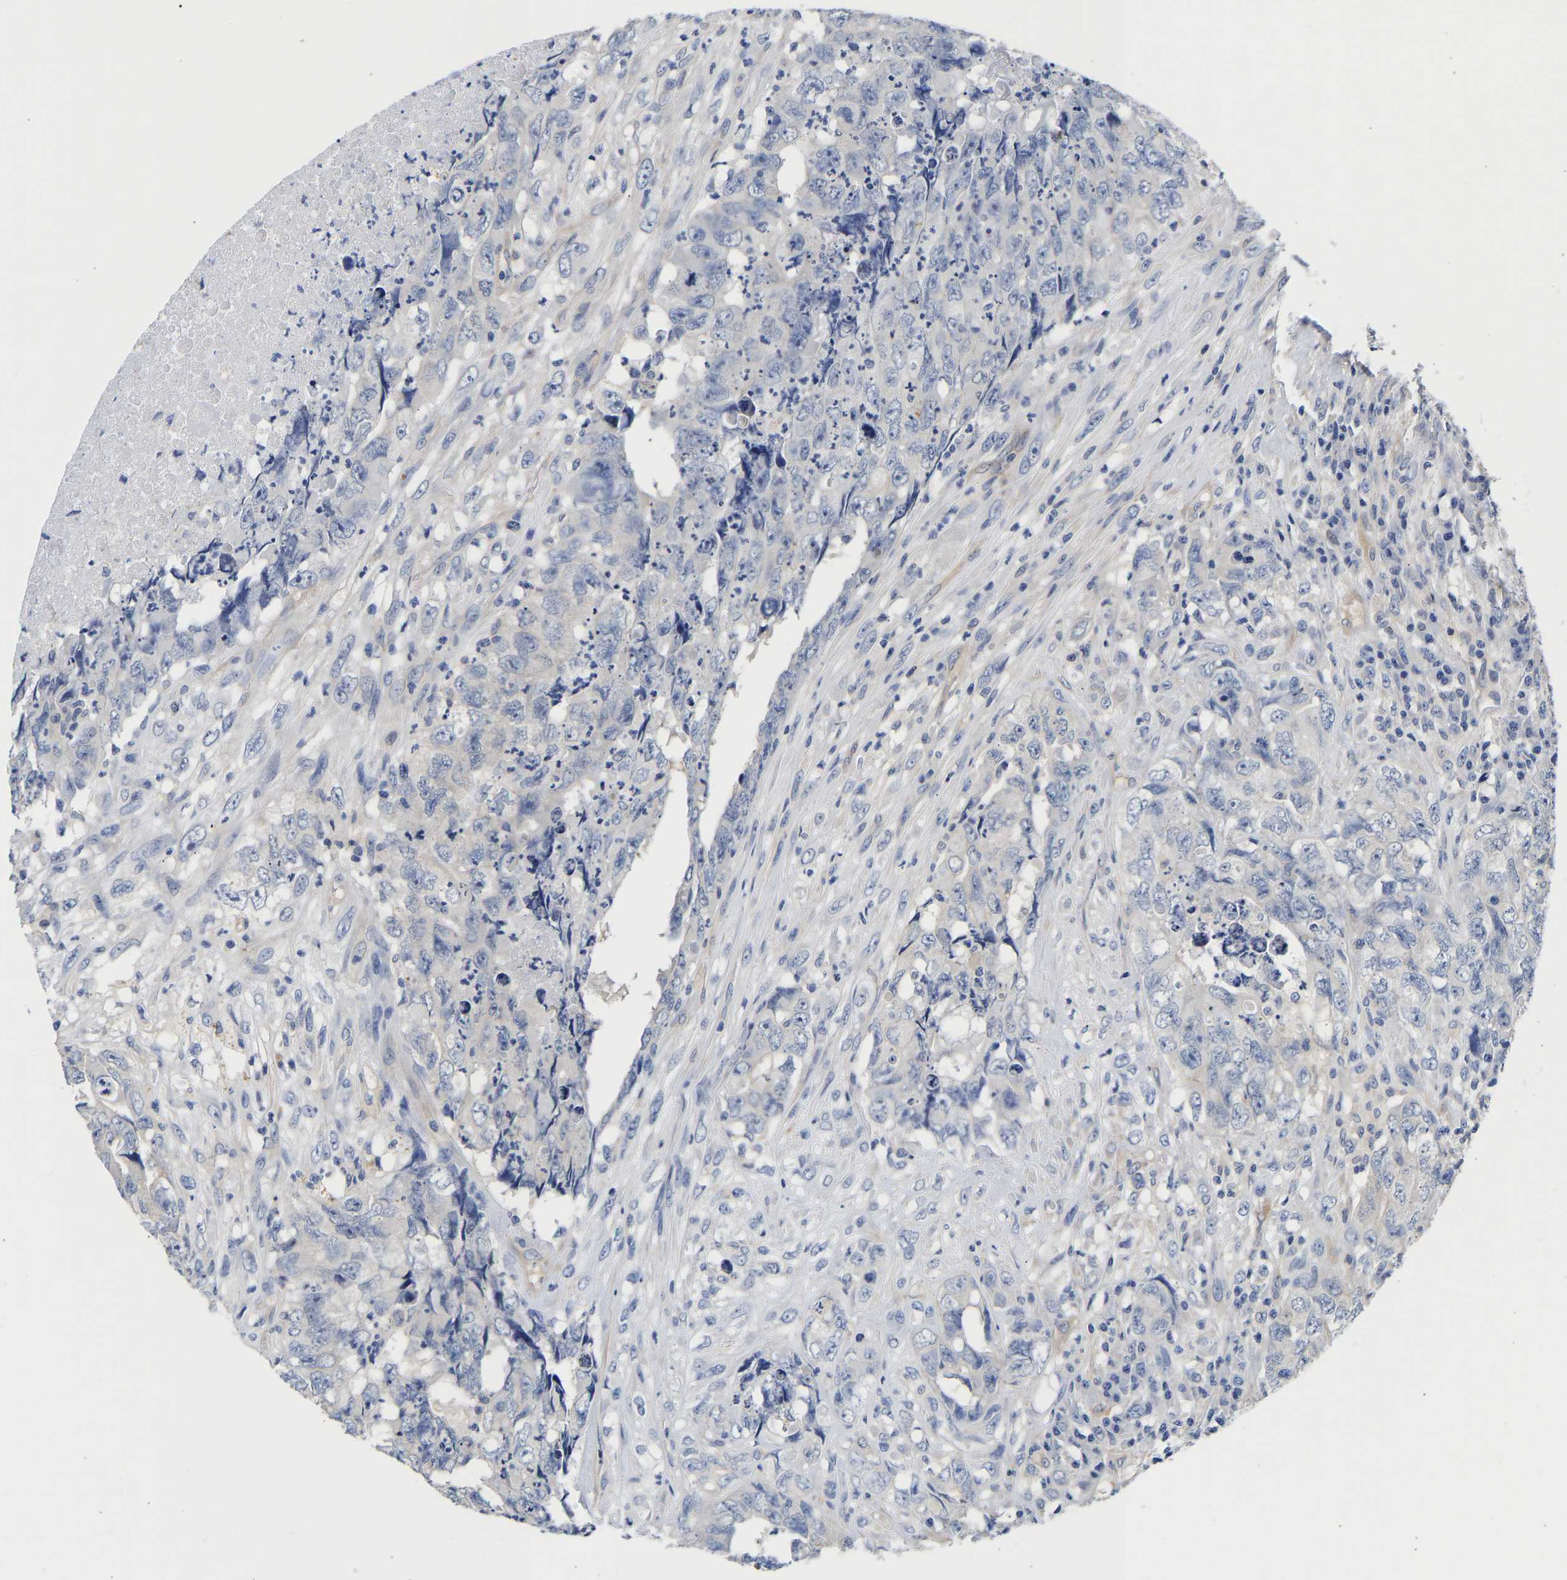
{"staining": {"intensity": "negative", "quantity": "none", "location": "none"}, "tissue": "testis cancer", "cell_type": "Tumor cells", "image_type": "cancer", "snomed": [{"axis": "morphology", "description": "Carcinoma, Embryonal, NOS"}, {"axis": "topography", "description": "Testis"}], "caption": "Immunohistochemistry (IHC) photomicrograph of testis cancer (embryonal carcinoma) stained for a protein (brown), which exhibits no positivity in tumor cells.", "gene": "CCDC6", "patient": {"sex": "male", "age": 32}}